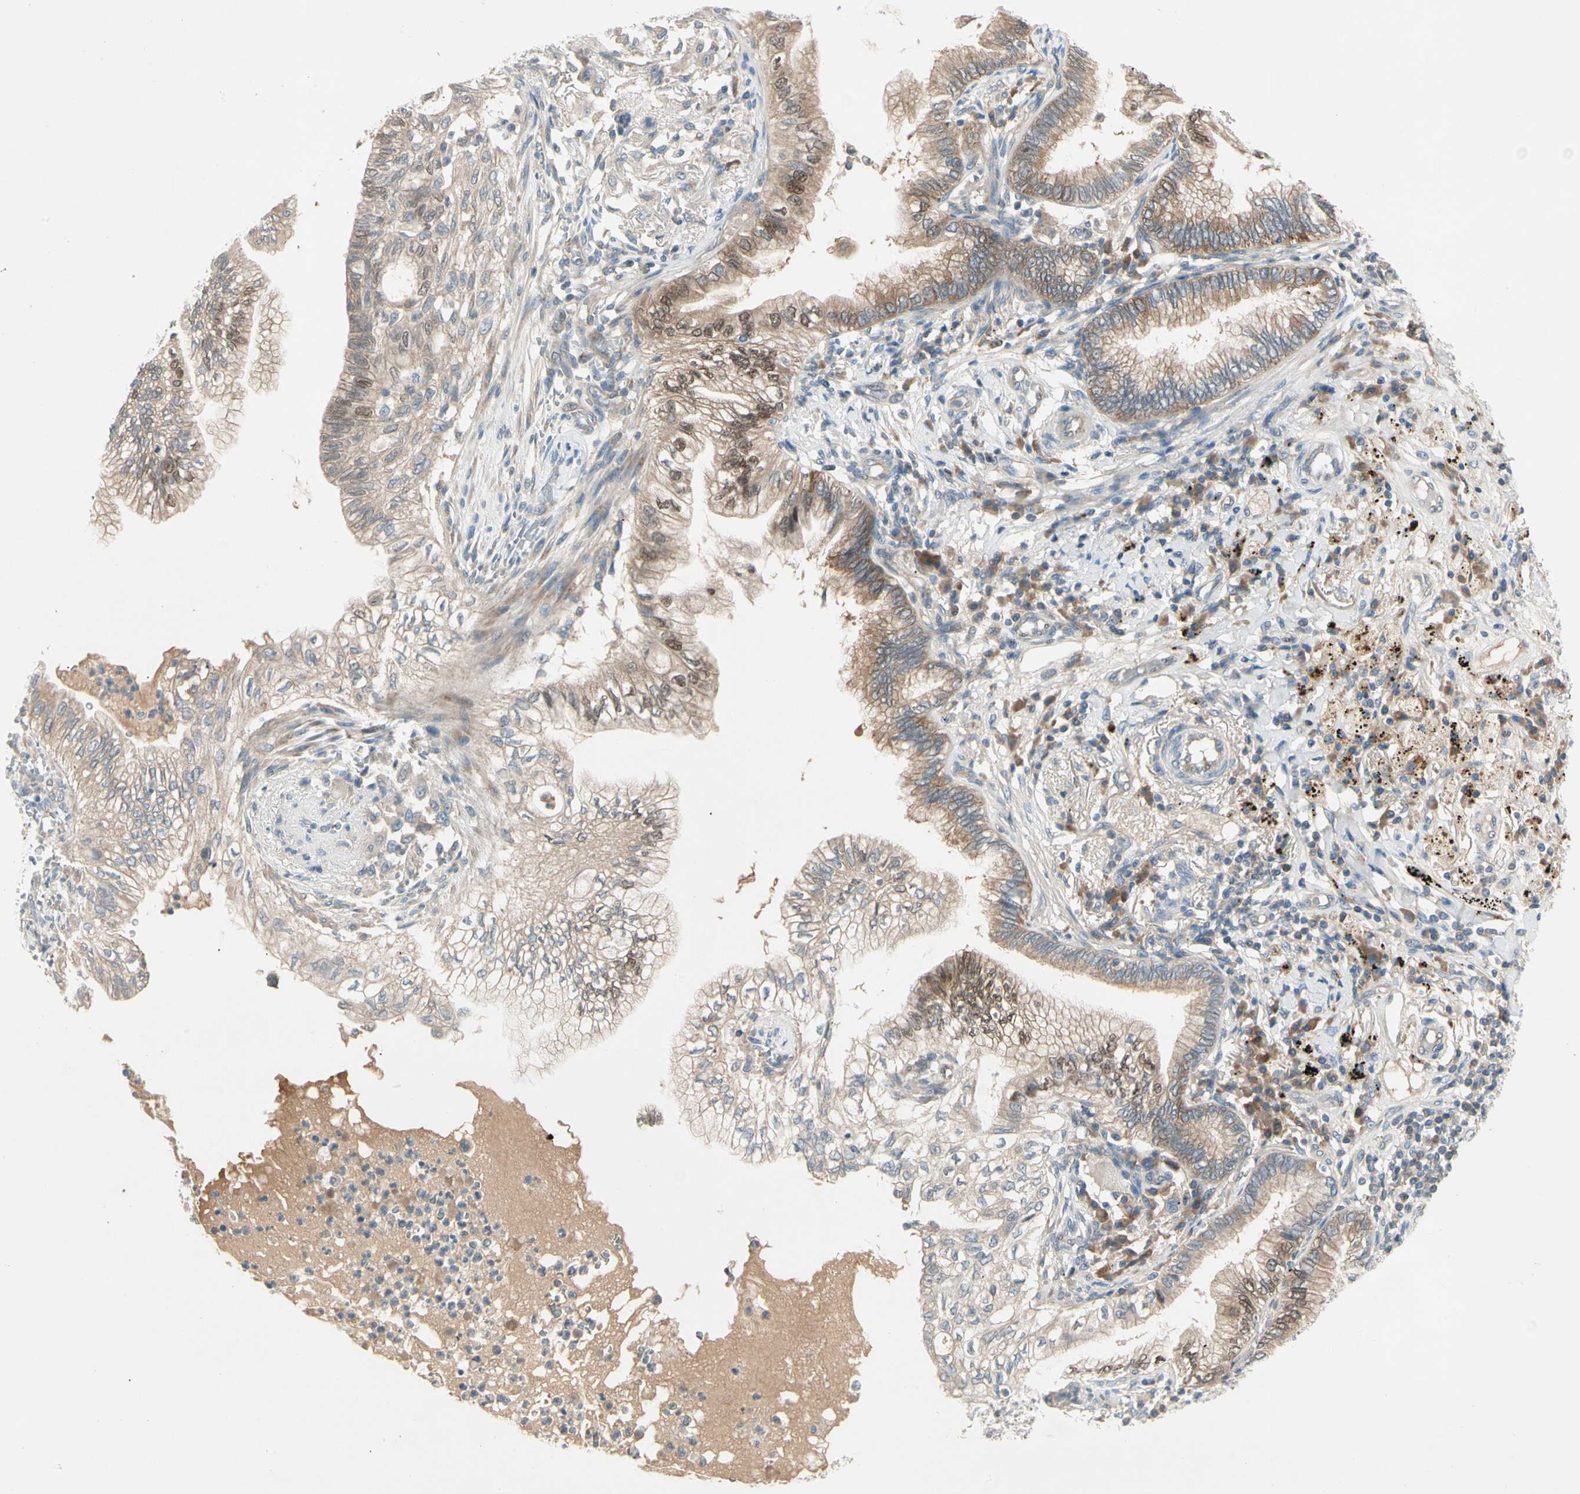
{"staining": {"intensity": "moderate", "quantity": ">75%", "location": "cytoplasmic/membranous,nuclear"}, "tissue": "lung cancer", "cell_type": "Tumor cells", "image_type": "cancer", "snomed": [{"axis": "morphology", "description": "Normal tissue, NOS"}, {"axis": "morphology", "description": "Adenocarcinoma, NOS"}, {"axis": "topography", "description": "Bronchus"}, {"axis": "topography", "description": "Lung"}], "caption": "Lung adenocarcinoma stained with IHC displays moderate cytoplasmic/membranous and nuclear staining in approximately >75% of tumor cells.", "gene": "IL1R1", "patient": {"sex": "female", "age": 70}}